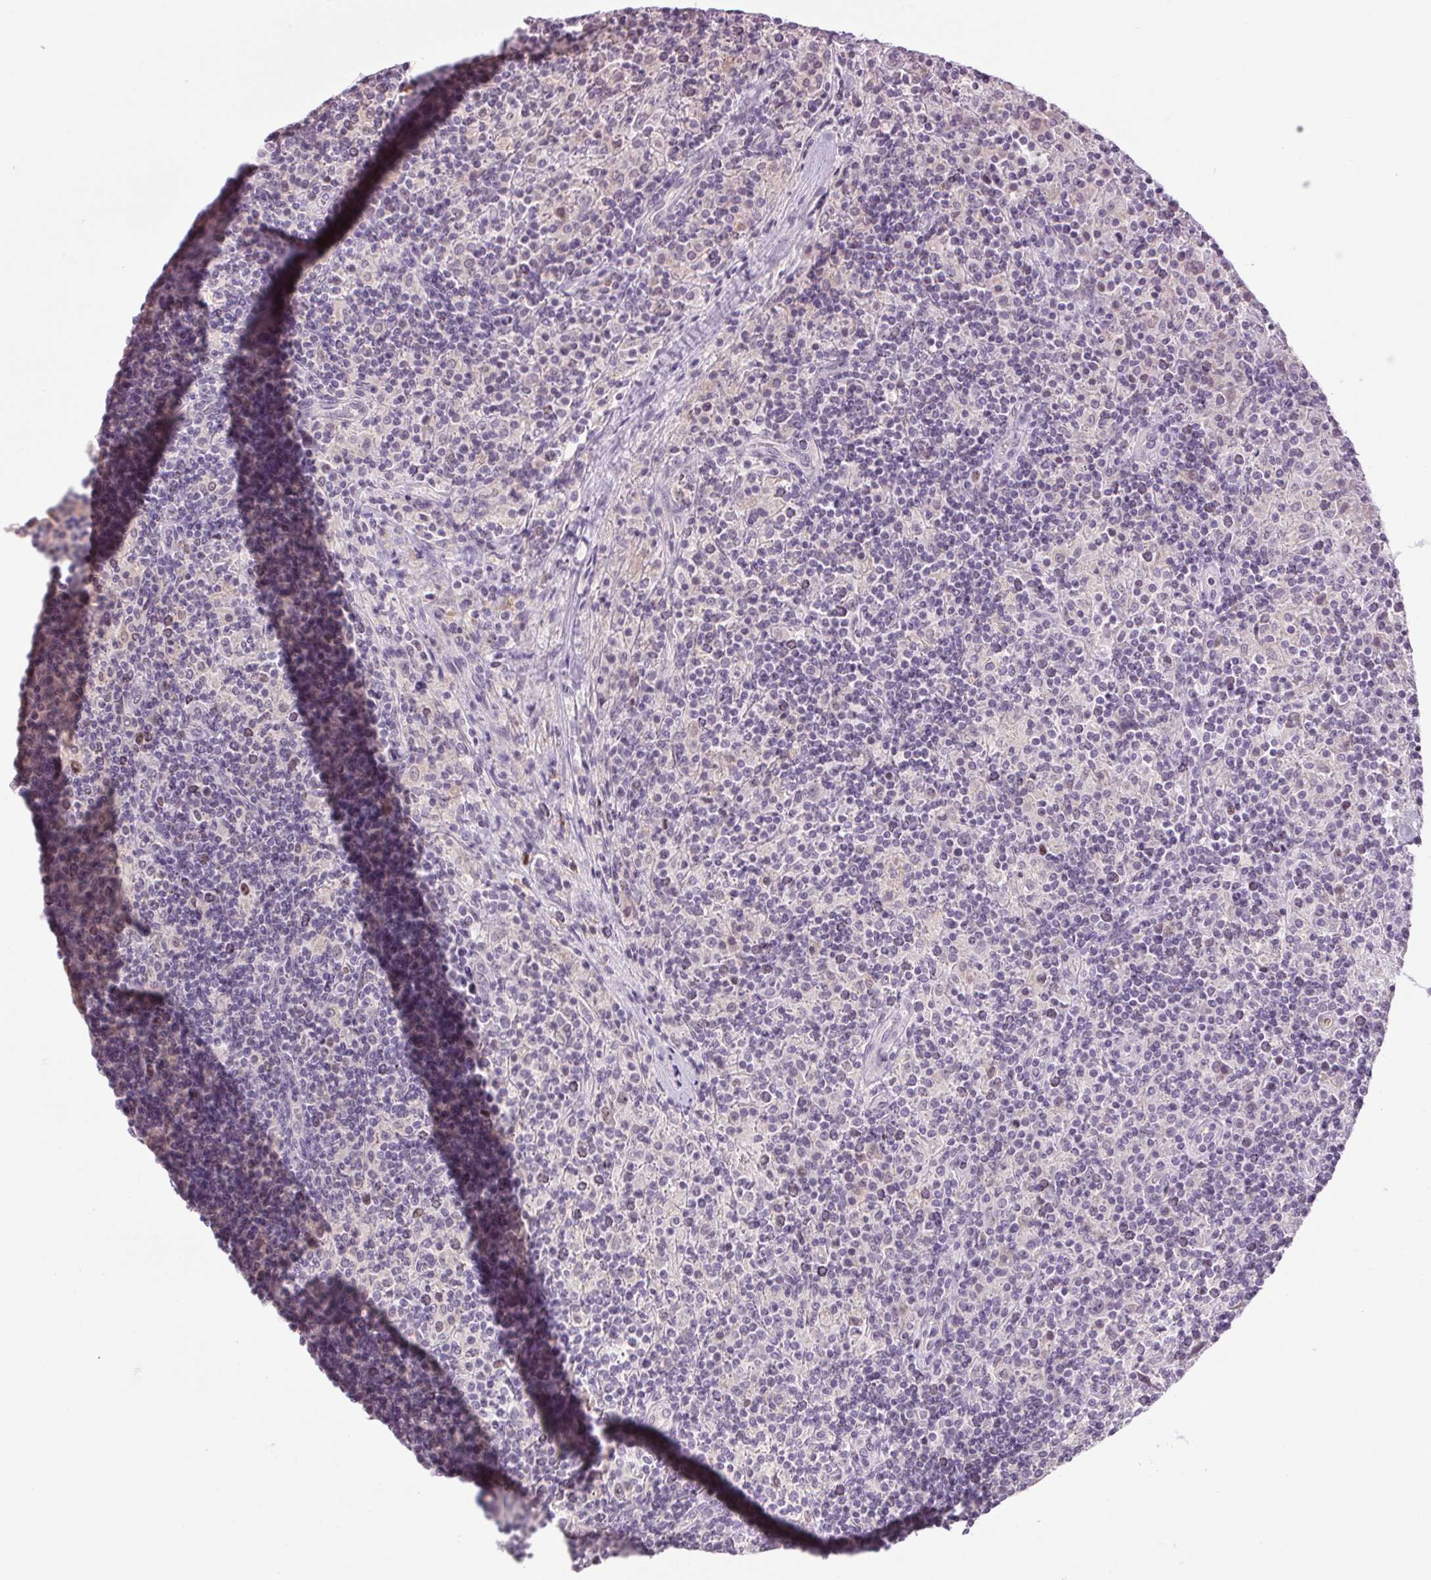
{"staining": {"intensity": "moderate", "quantity": "<25%", "location": "nuclear"}, "tissue": "lymphoma", "cell_type": "Tumor cells", "image_type": "cancer", "snomed": [{"axis": "morphology", "description": "Hodgkin's disease, NOS"}, {"axis": "topography", "description": "Lymph node"}], "caption": "Protein expression analysis of human Hodgkin's disease reveals moderate nuclear expression in approximately <25% of tumor cells.", "gene": "SMIM6", "patient": {"sex": "male", "age": 70}}